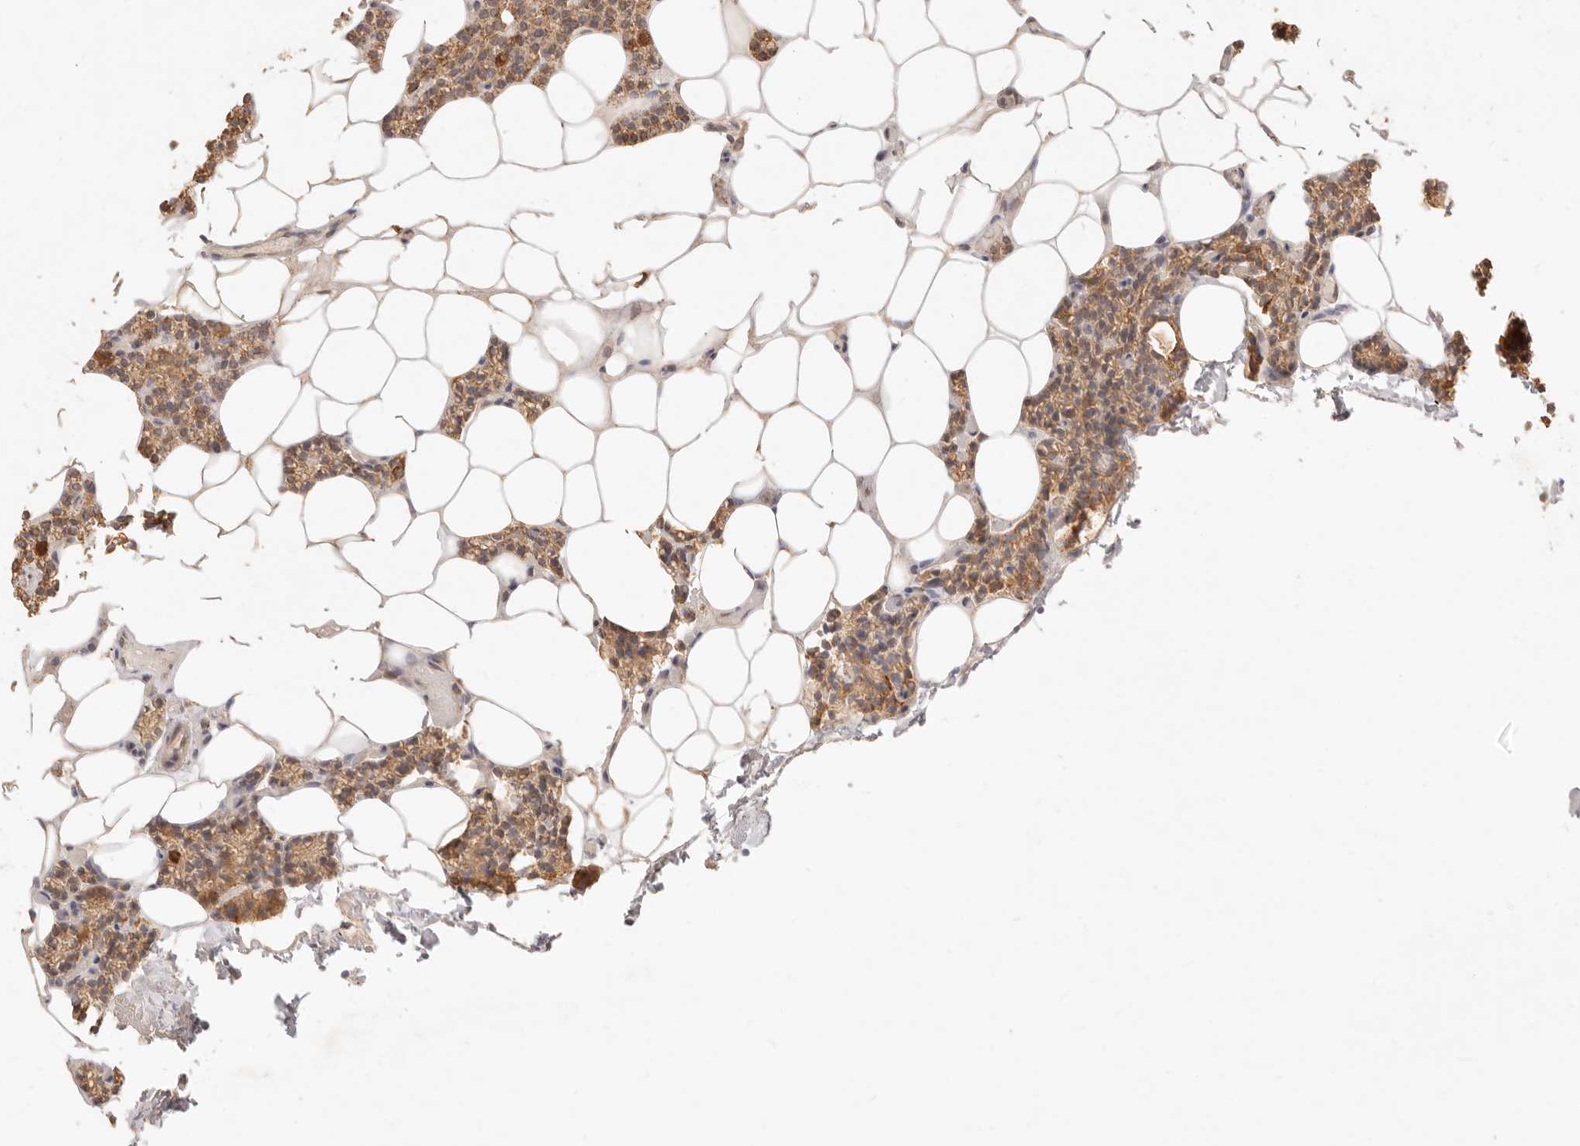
{"staining": {"intensity": "moderate", "quantity": ">75%", "location": "cytoplasmic/membranous"}, "tissue": "parathyroid gland", "cell_type": "Glandular cells", "image_type": "normal", "snomed": [{"axis": "morphology", "description": "Normal tissue, NOS"}, {"axis": "topography", "description": "Parathyroid gland"}], "caption": "Glandular cells show medium levels of moderate cytoplasmic/membranous staining in about >75% of cells in benign parathyroid gland.", "gene": "CPLANE2", "patient": {"sex": "male", "age": 75}}